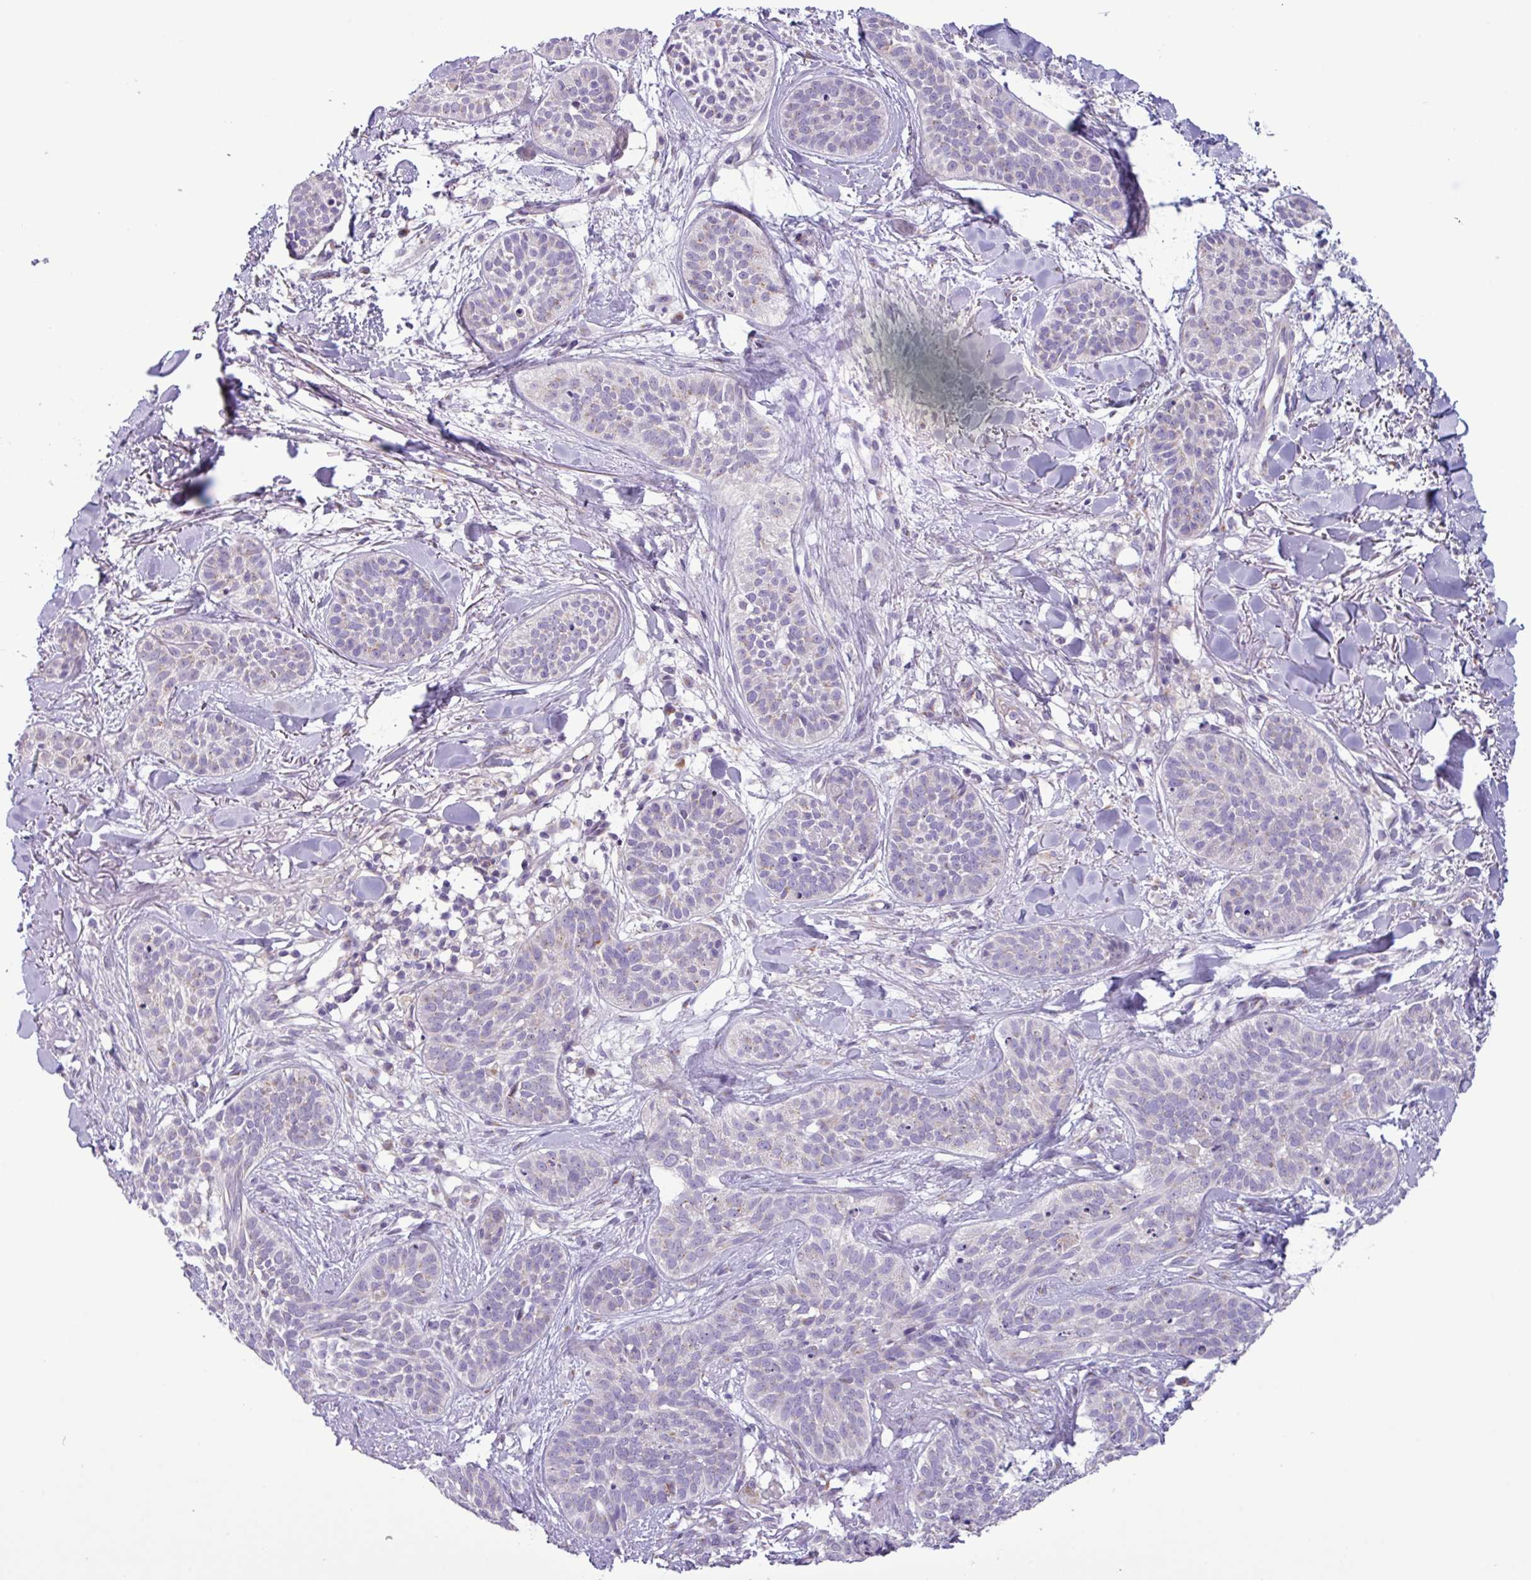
{"staining": {"intensity": "negative", "quantity": "none", "location": "none"}, "tissue": "skin cancer", "cell_type": "Tumor cells", "image_type": "cancer", "snomed": [{"axis": "morphology", "description": "Basal cell carcinoma"}, {"axis": "topography", "description": "Skin"}], "caption": "Tumor cells show no significant protein positivity in skin basal cell carcinoma.", "gene": "STIMATE", "patient": {"sex": "male", "age": 52}}